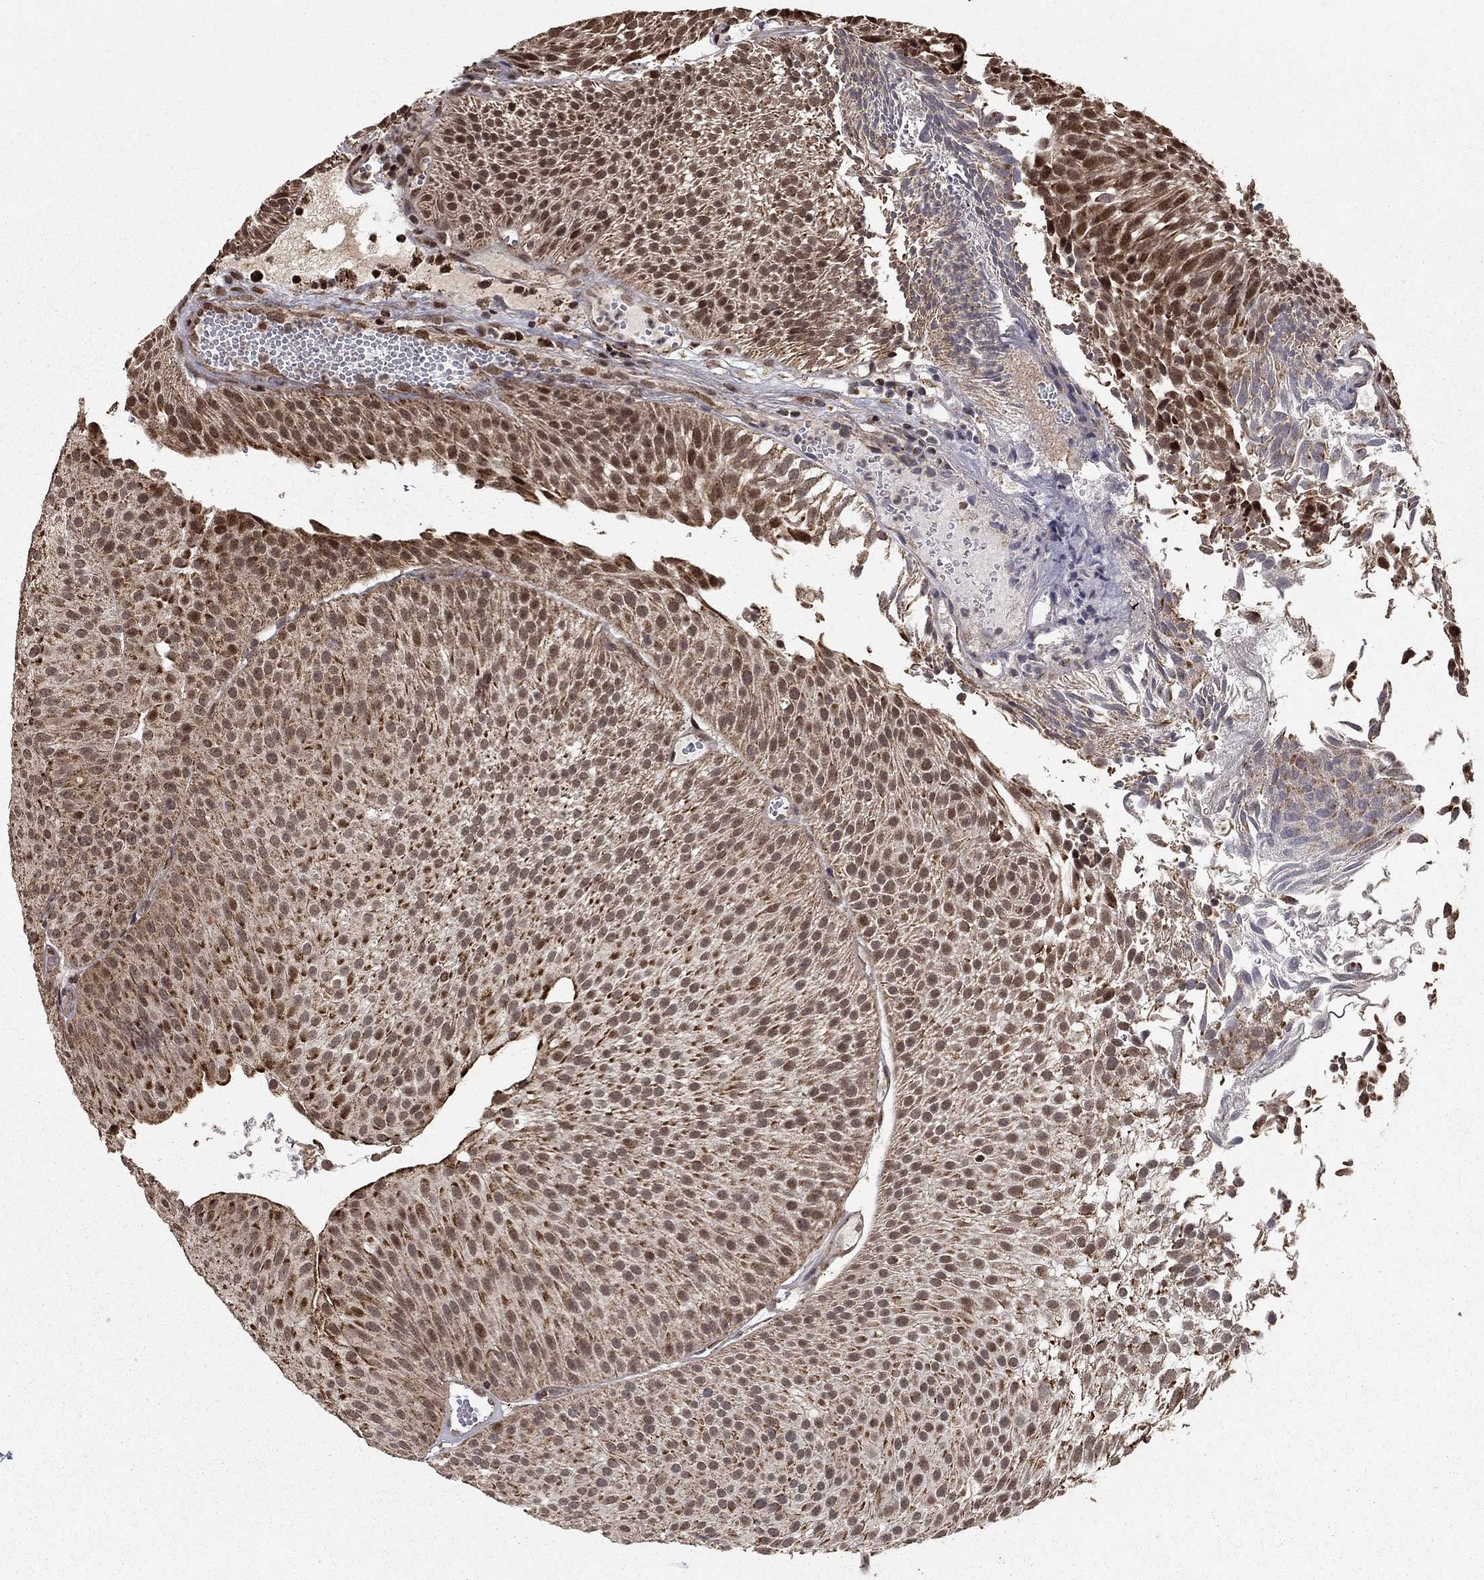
{"staining": {"intensity": "moderate", "quantity": "<25%", "location": "nuclear"}, "tissue": "urothelial cancer", "cell_type": "Tumor cells", "image_type": "cancer", "snomed": [{"axis": "morphology", "description": "Urothelial carcinoma, Low grade"}, {"axis": "topography", "description": "Urinary bladder"}], "caption": "Immunohistochemistry of human urothelial cancer exhibits low levels of moderate nuclear positivity in about <25% of tumor cells.", "gene": "ACOT13", "patient": {"sex": "male", "age": 65}}